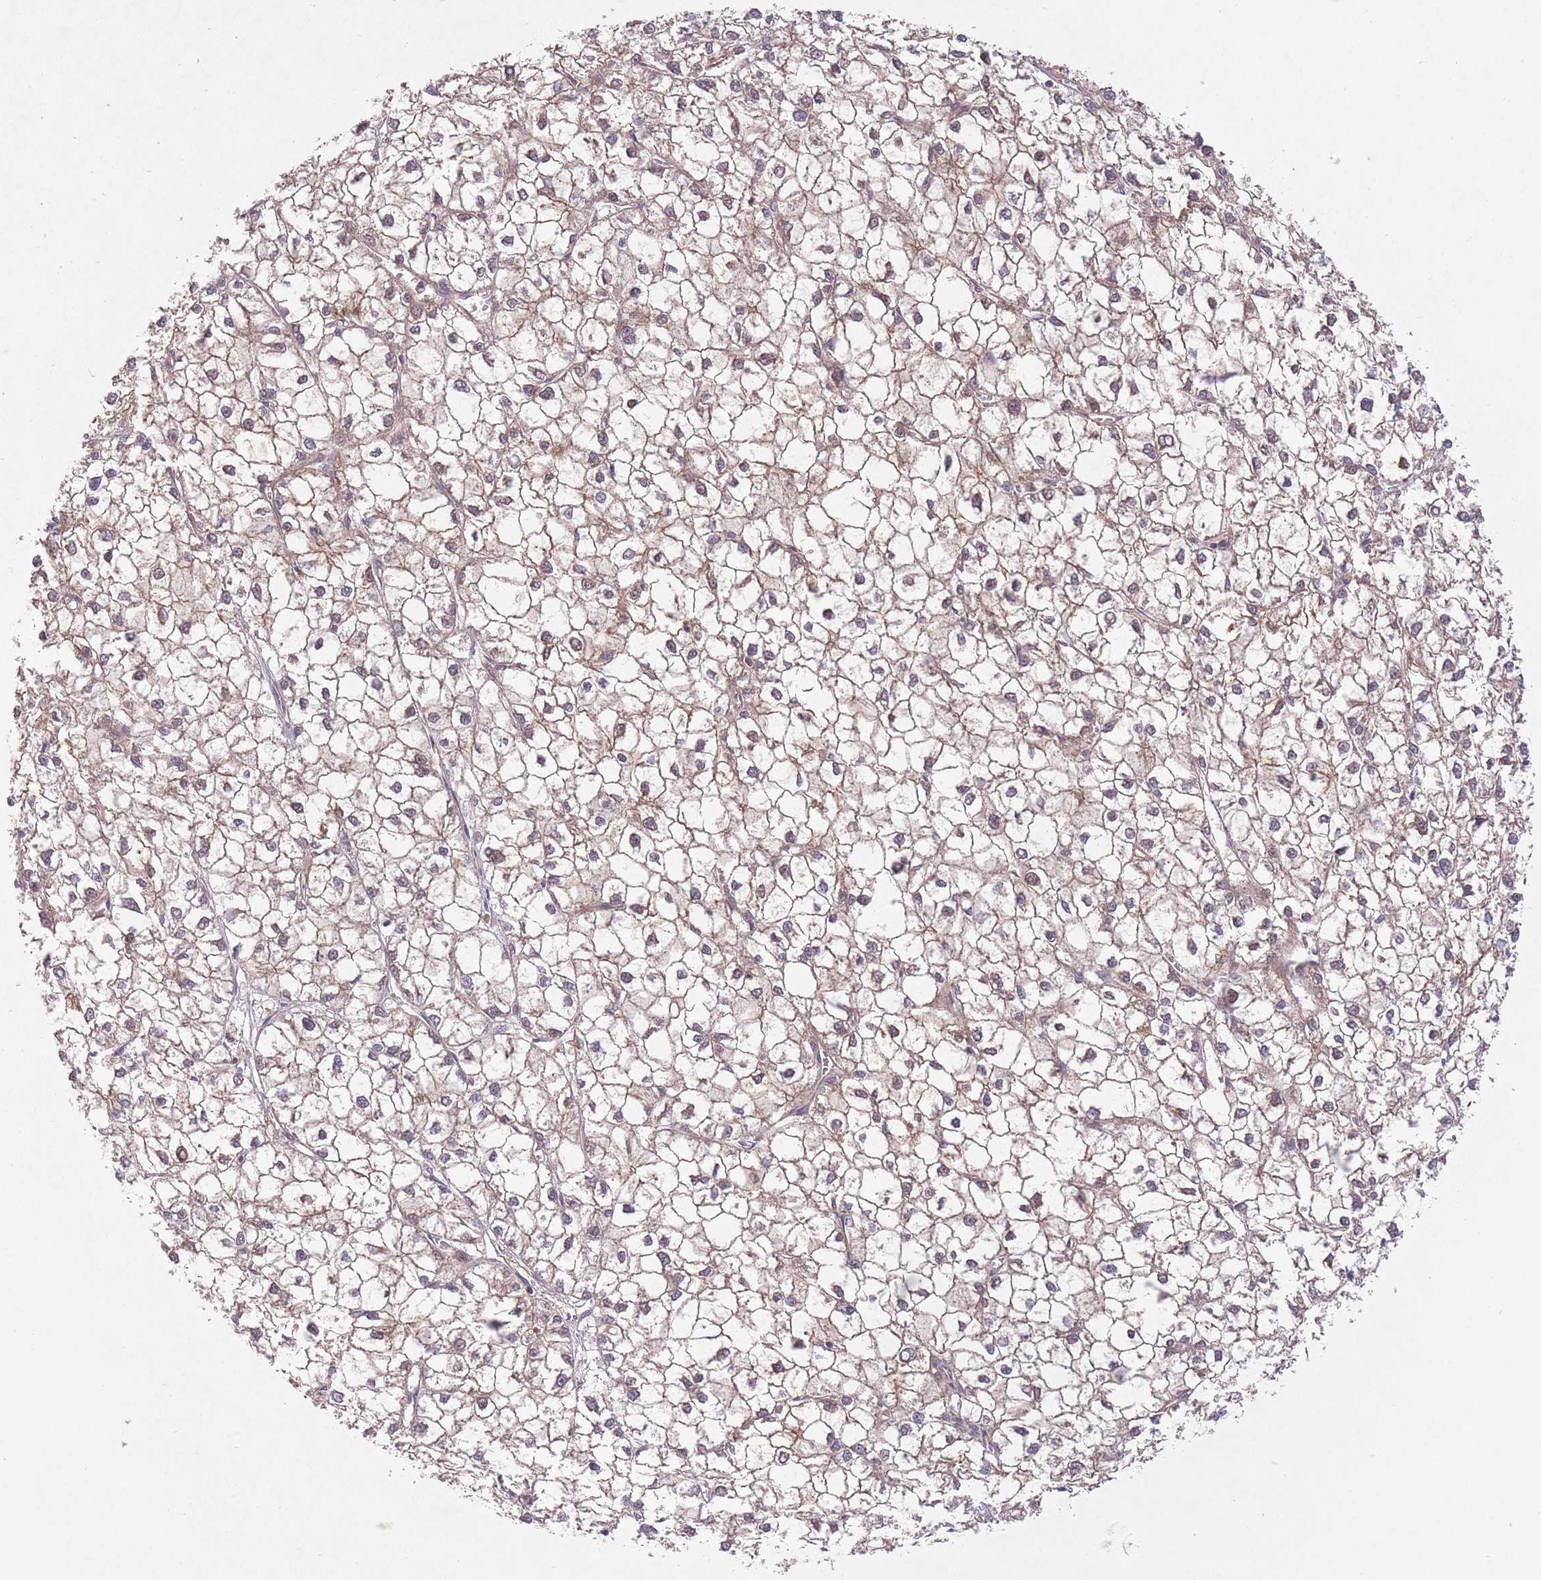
{"staining": {"intensity": "weak", "quantity": "<25%", "location": "cytoplasmic/membranous"}, "tissue": "liver cancer", "cell_type": "Tumor cells", "image_type": "cancer", "snomed": [{"axis": "morphology", "description": "Carcinoma, Hepatocellular, NOS"}, {"axis": "topography", "description": "Liver"}], "caption": "This is an IHC micrograph of liver cancer. There is no expression in tumor cells.", "gene": "PREP", "patient": {"sex": "female", "age": 43}}